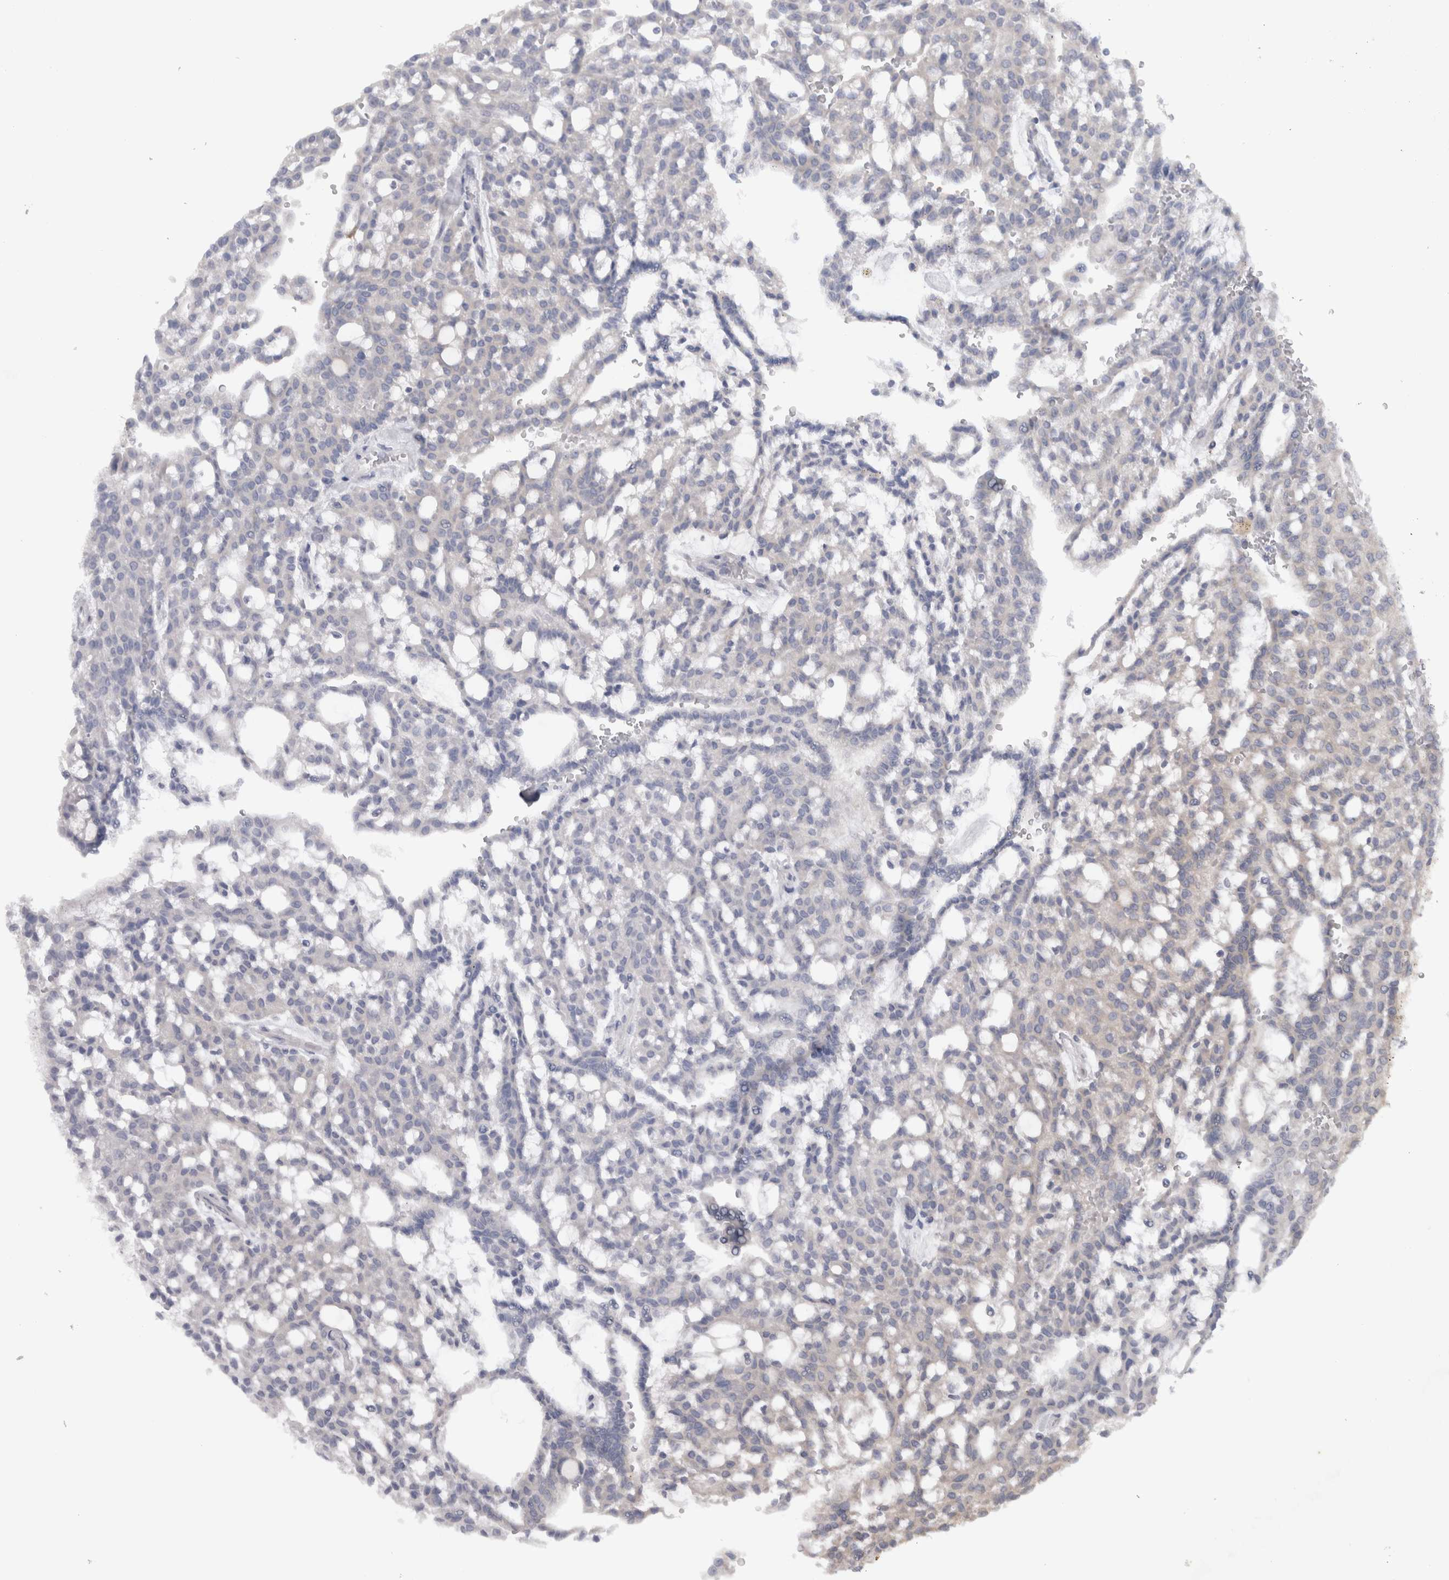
{"staining": {"intensity": "negative", "quantity": "none", "location": "none"}, "tissue": "renal cancer", "cell_type": "Tumor cells", "image_type": "cancer", "snomed": [{"axis": "morphology", "description": "Adenocarcinoma, NOS"}, {"axis": "topography", "description": "Kidney"}], "caption": "A high-resolution histopathology image shows immunohistochemistry (IHC) staining of renal cancer, which shows no significant positivity in tumor cells. (DAB (3,3'-diaminobenzidine) IHC with hematoxylin counter stain).", "gene": "LRRC40", "patient": {"sex": "male", "age": 63}}